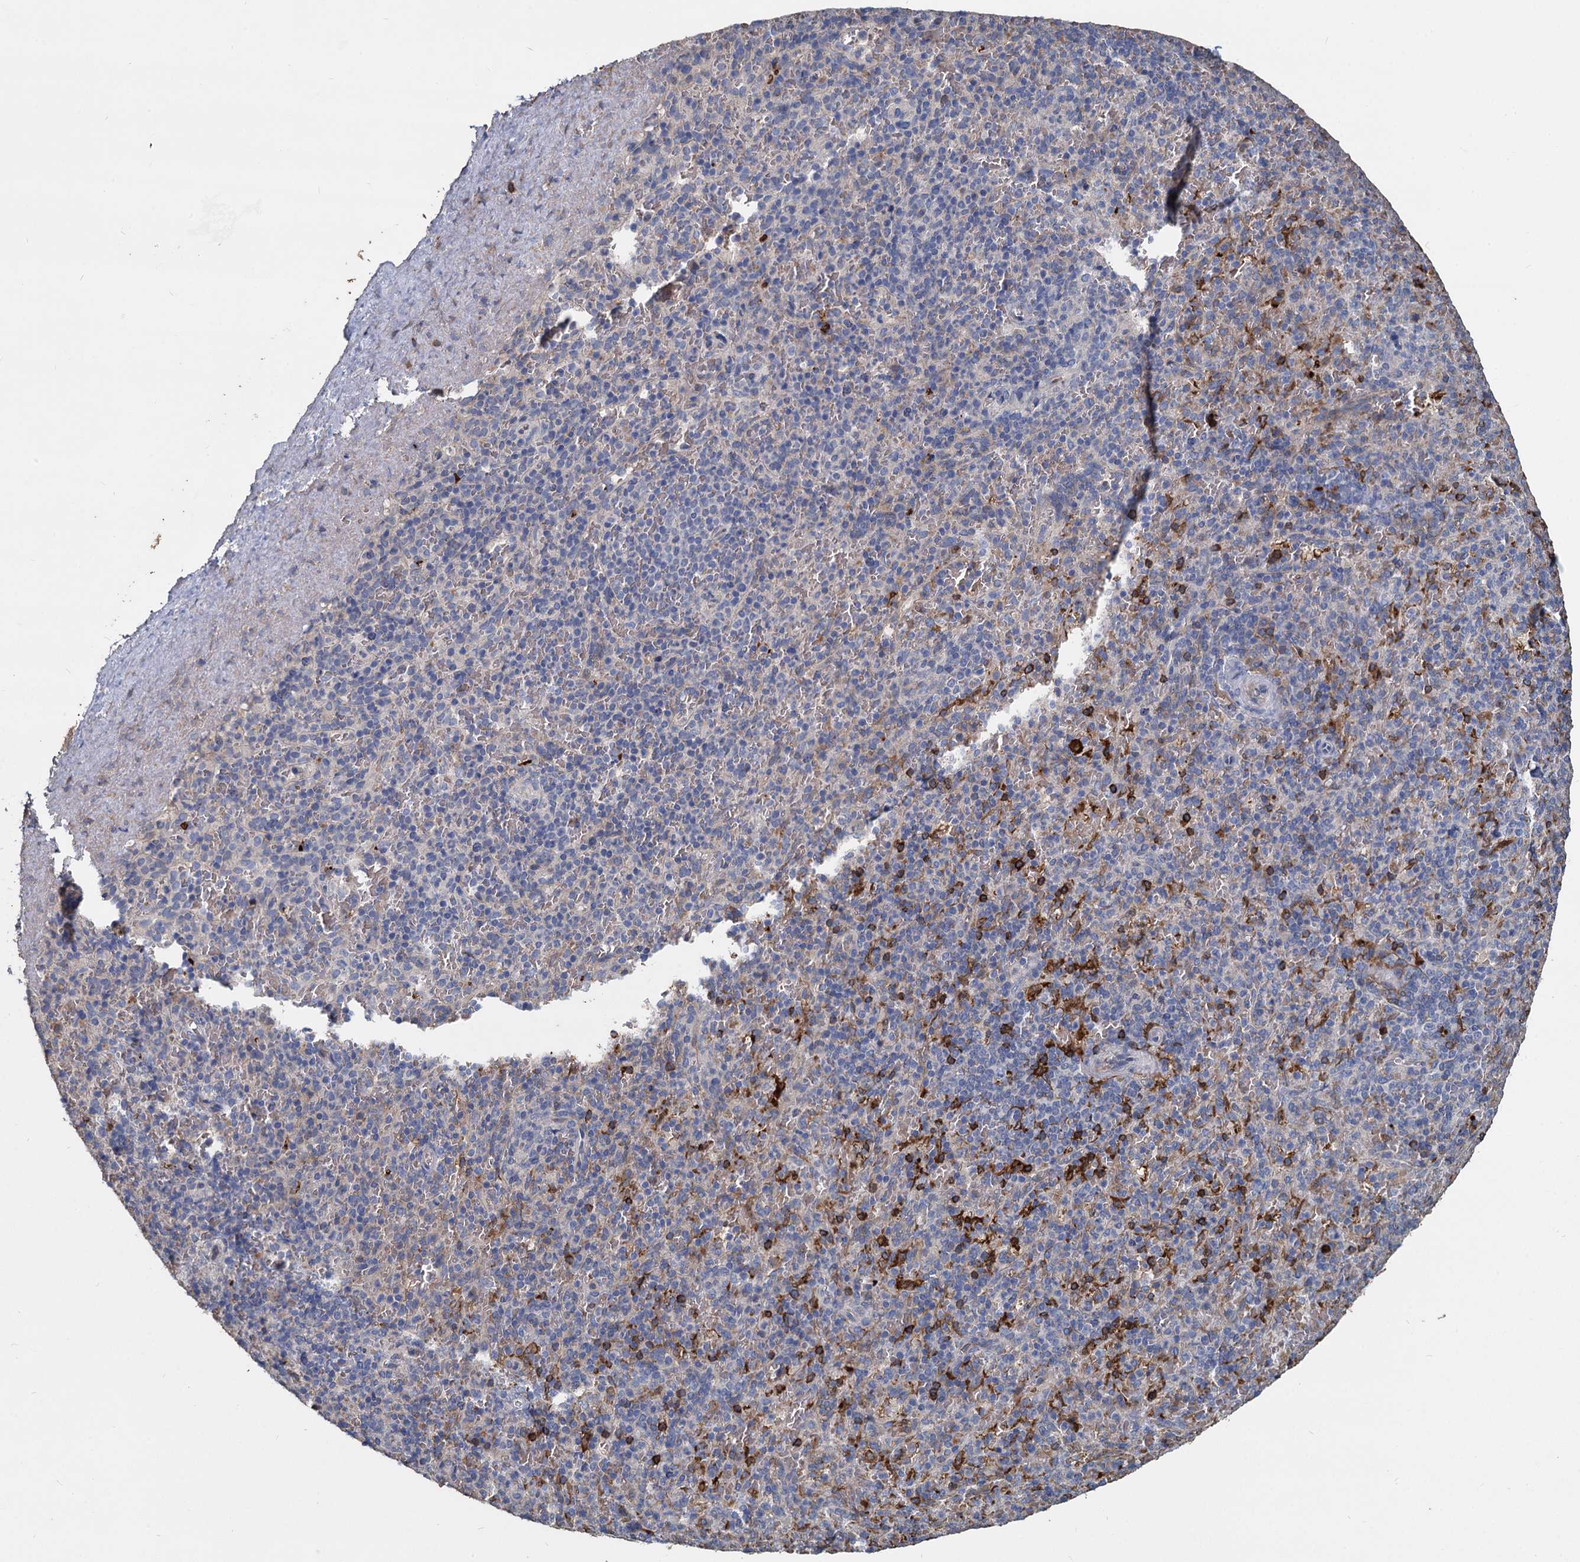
{"staining": {"intensity": "strong", "quantity": "<25%", "location": "cytoplasmic/membranous"}, "tissue": "spleen", "cell_type": "Cells in red pulp", "image_type": "normal", "snomed": [{"axis": "morphology", "description": "Normal tissue, NOS"}, {"axis": "topography", "description": "Spleen"}], "caption": "Brown immunohistochemical staining in benign spleen displays strong cytoplasmic/membranous staining in about <25% of cells in red pulp.", "gene": "TCTN2", "patient": {"sex": "male", "age": 82}}